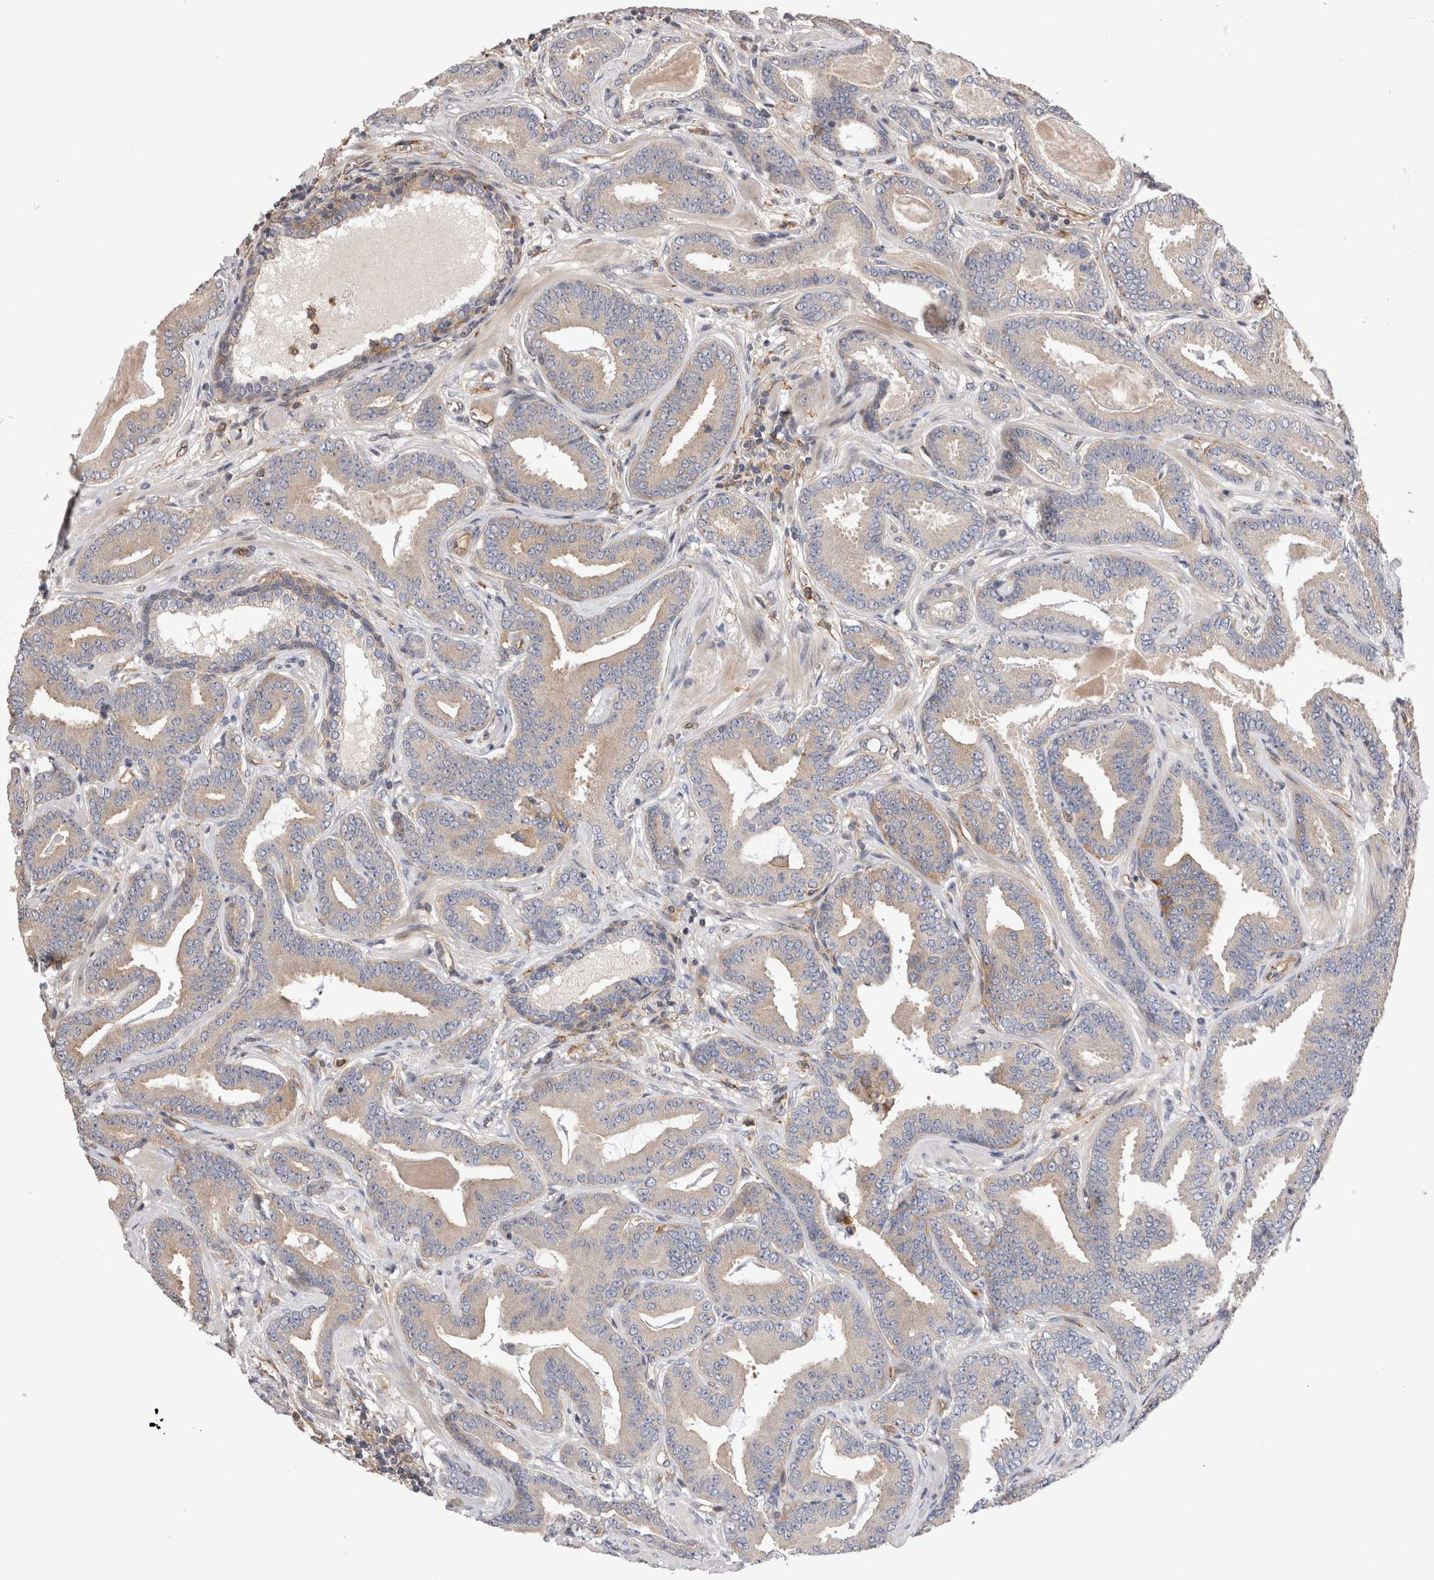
{"staining": {"intensity": "negative", "quantity": "none", "location": "none"}, "tissue": "prostate cancer", "cell_type": "Tumor cells", "image_type": "cancer", "snomed": [{"axis": "morphology", "description": "Adenocarcinoma, Low grade"}, {"axis": "topography", "description": "Prostate"}], "caption": "Tumor cells are negative for brown protein staining in prostate adenocarcinoma (low-grade).", "gene": "BNIP2", "patient": {"sex": "male", "age": 62}}